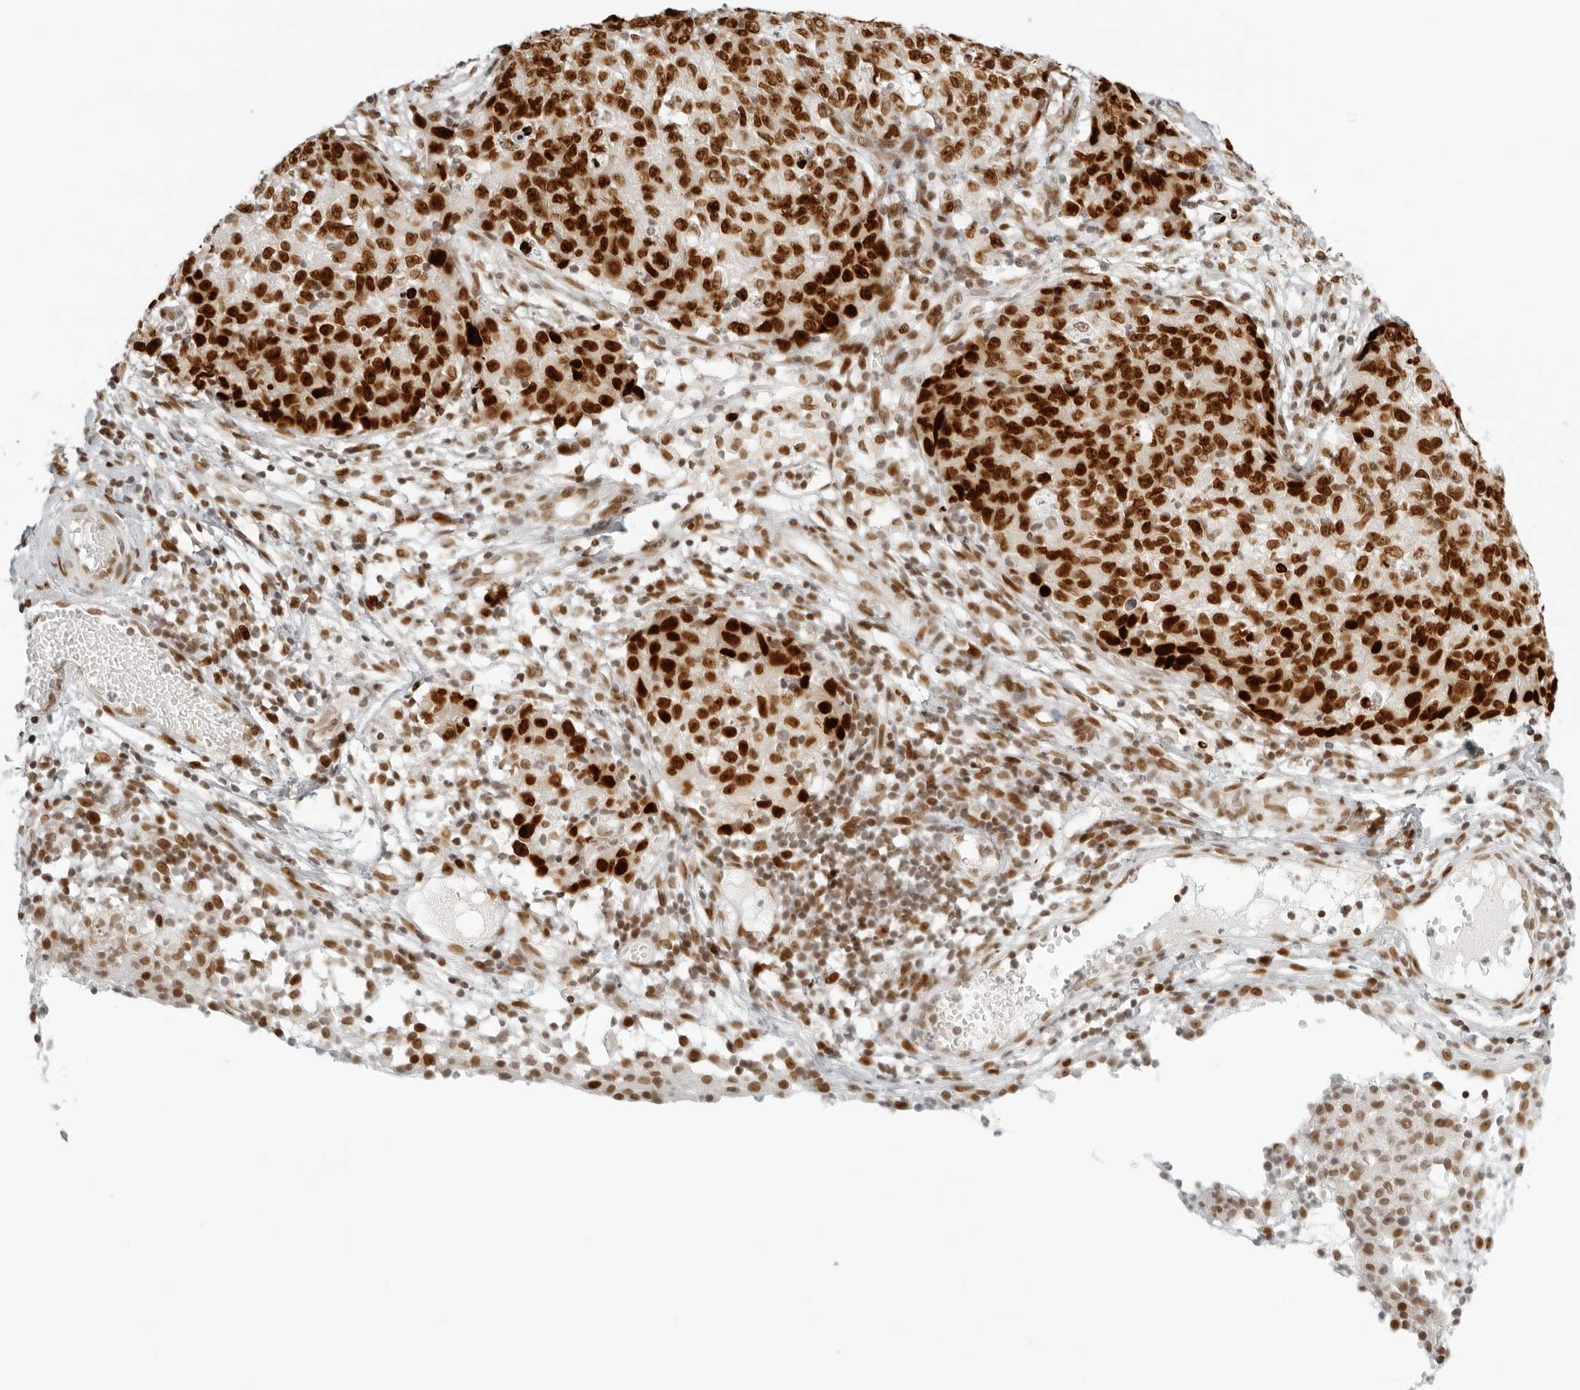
{"staining": {"intensity": "strong", "quantity": ">75%", "location": "nuclear"}, "tissue": "ovarian cancer", "cell_type": "Tumor cells", "image_type": "cancer", "snomed": [{"axis": "morphology", "description": "Carcinoma, endometroid"}, {"axis": "topography", "description": "Ovary"}], "caption": "Strong nuclear protein positivity is present in about >75% of tumor cells in ovarian endometroid carcinoma. The staining is performed using DAB (3,3'-diaminobenzidine) brown chromogen to label protein expression. The nuclei are counter-stained blue using hematoxylin.", "gene": "RCC1", "patient": {"sex": "female", "age": 42}}